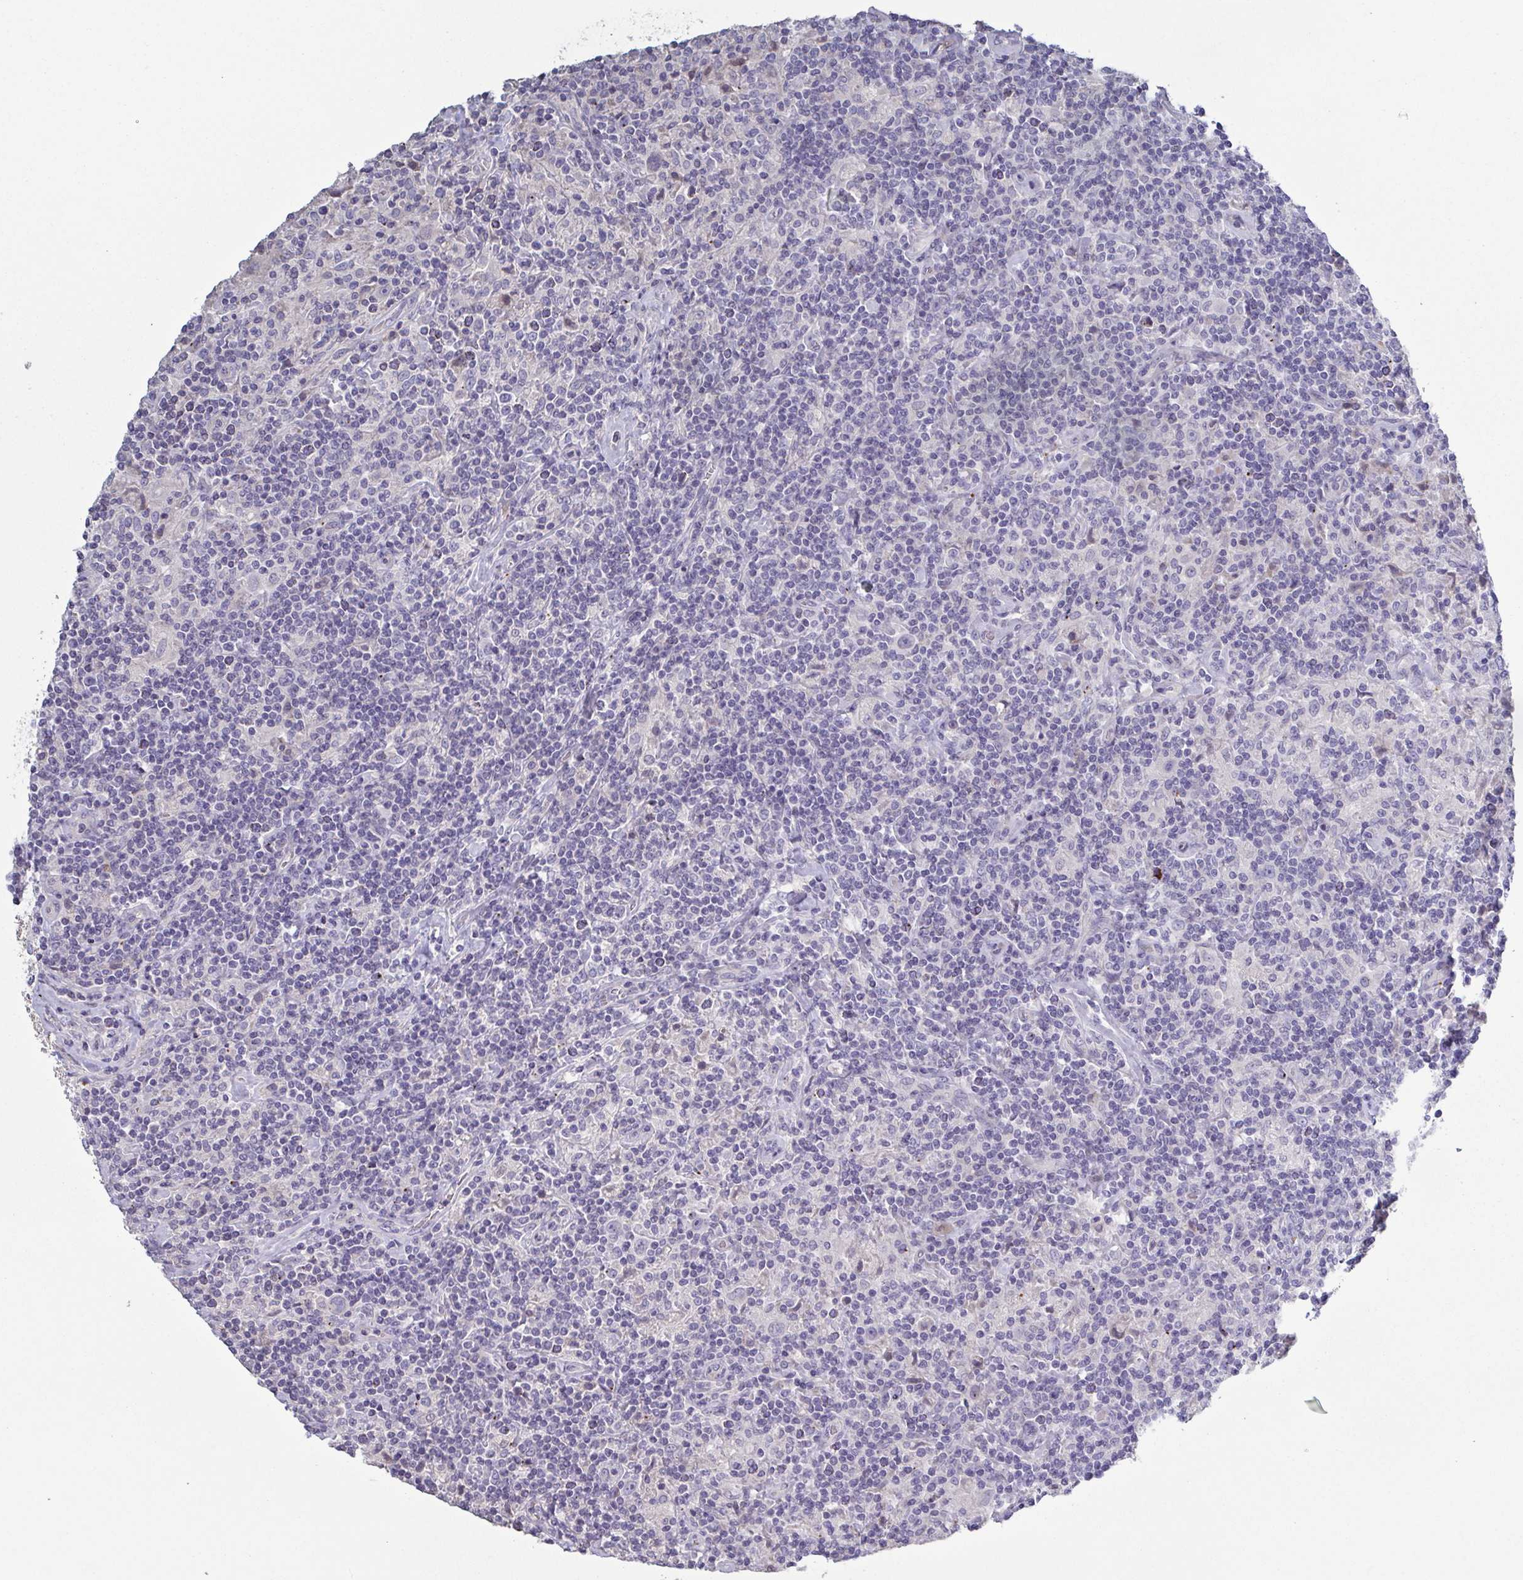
{"staining": {"intensity": "negative", "quantity": "none", "location": "none"}, "tissue": "lymphoma", "cell_type": "Tumor cells", "image_type": "cancer", "snomed": [{"axis": "morphology", "description": "Hodgkin's disease, NOS"}, {"axis": "topography", "description": "Lymph node"}], "caption": "Hodgkin's disease was stained to show a protein in brown. There is no significant expression in tumor cells.", "gene": "GLDC", "patient": {"sex": "male", "age": 70}}